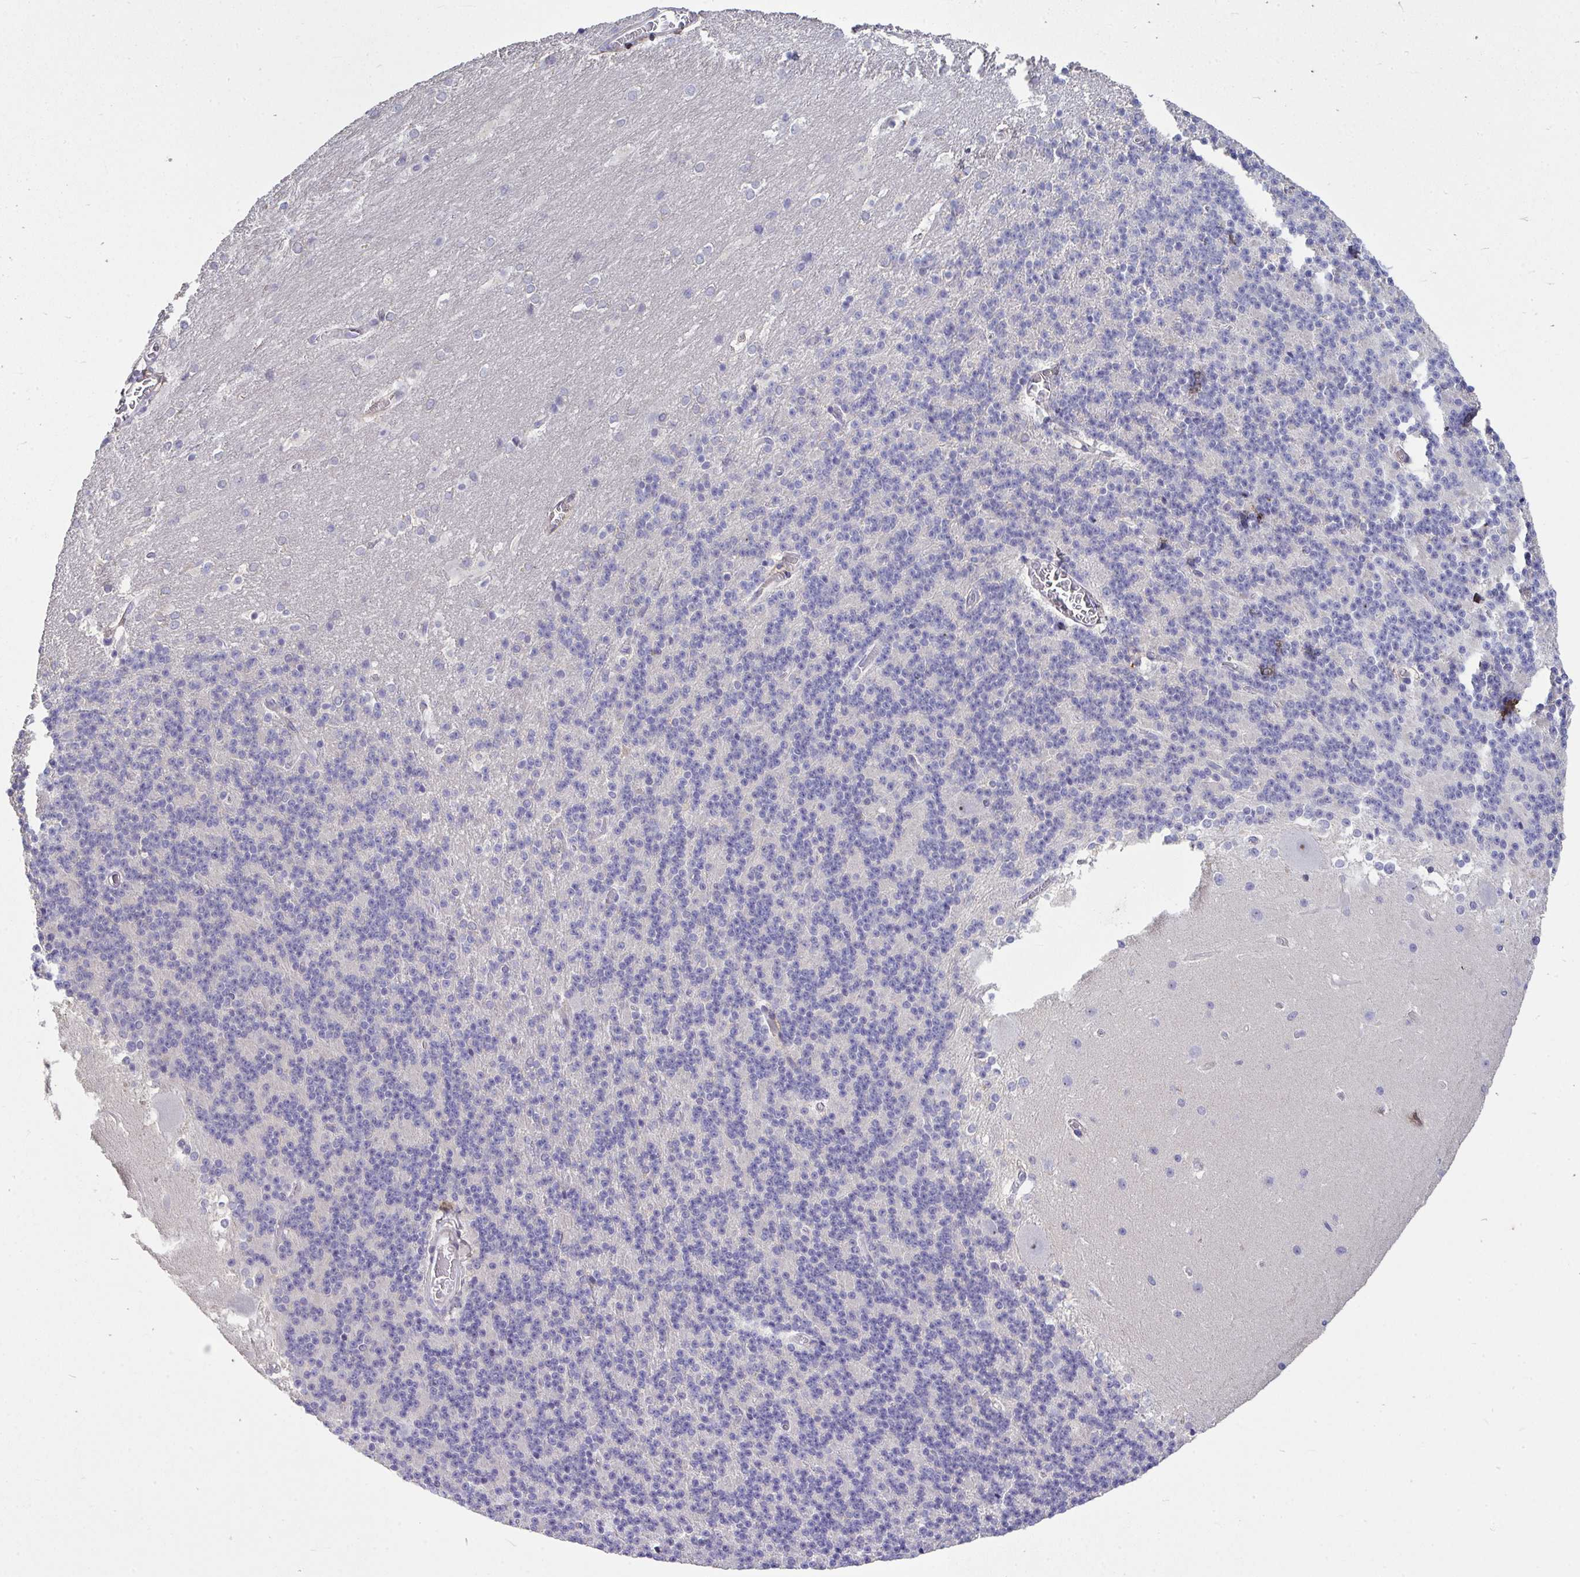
{"staining": {"intensity": "negative", "quantity": "none", "location": "none"}, "tissue": "cerebellum", "cell_type": "Cells in granular layer", "image_type": "normal", "snomed": [{"axis": "morphology", "description": "Normal tissue, NOS"}, {"axis": "topography", "description": "Cerebellum"}], "caption": "Image shows no protein expression in cells in granular layer of normal cerebellum.", "gene": "LHFPL6", "patient": {"sex": "female", "age": 19}}